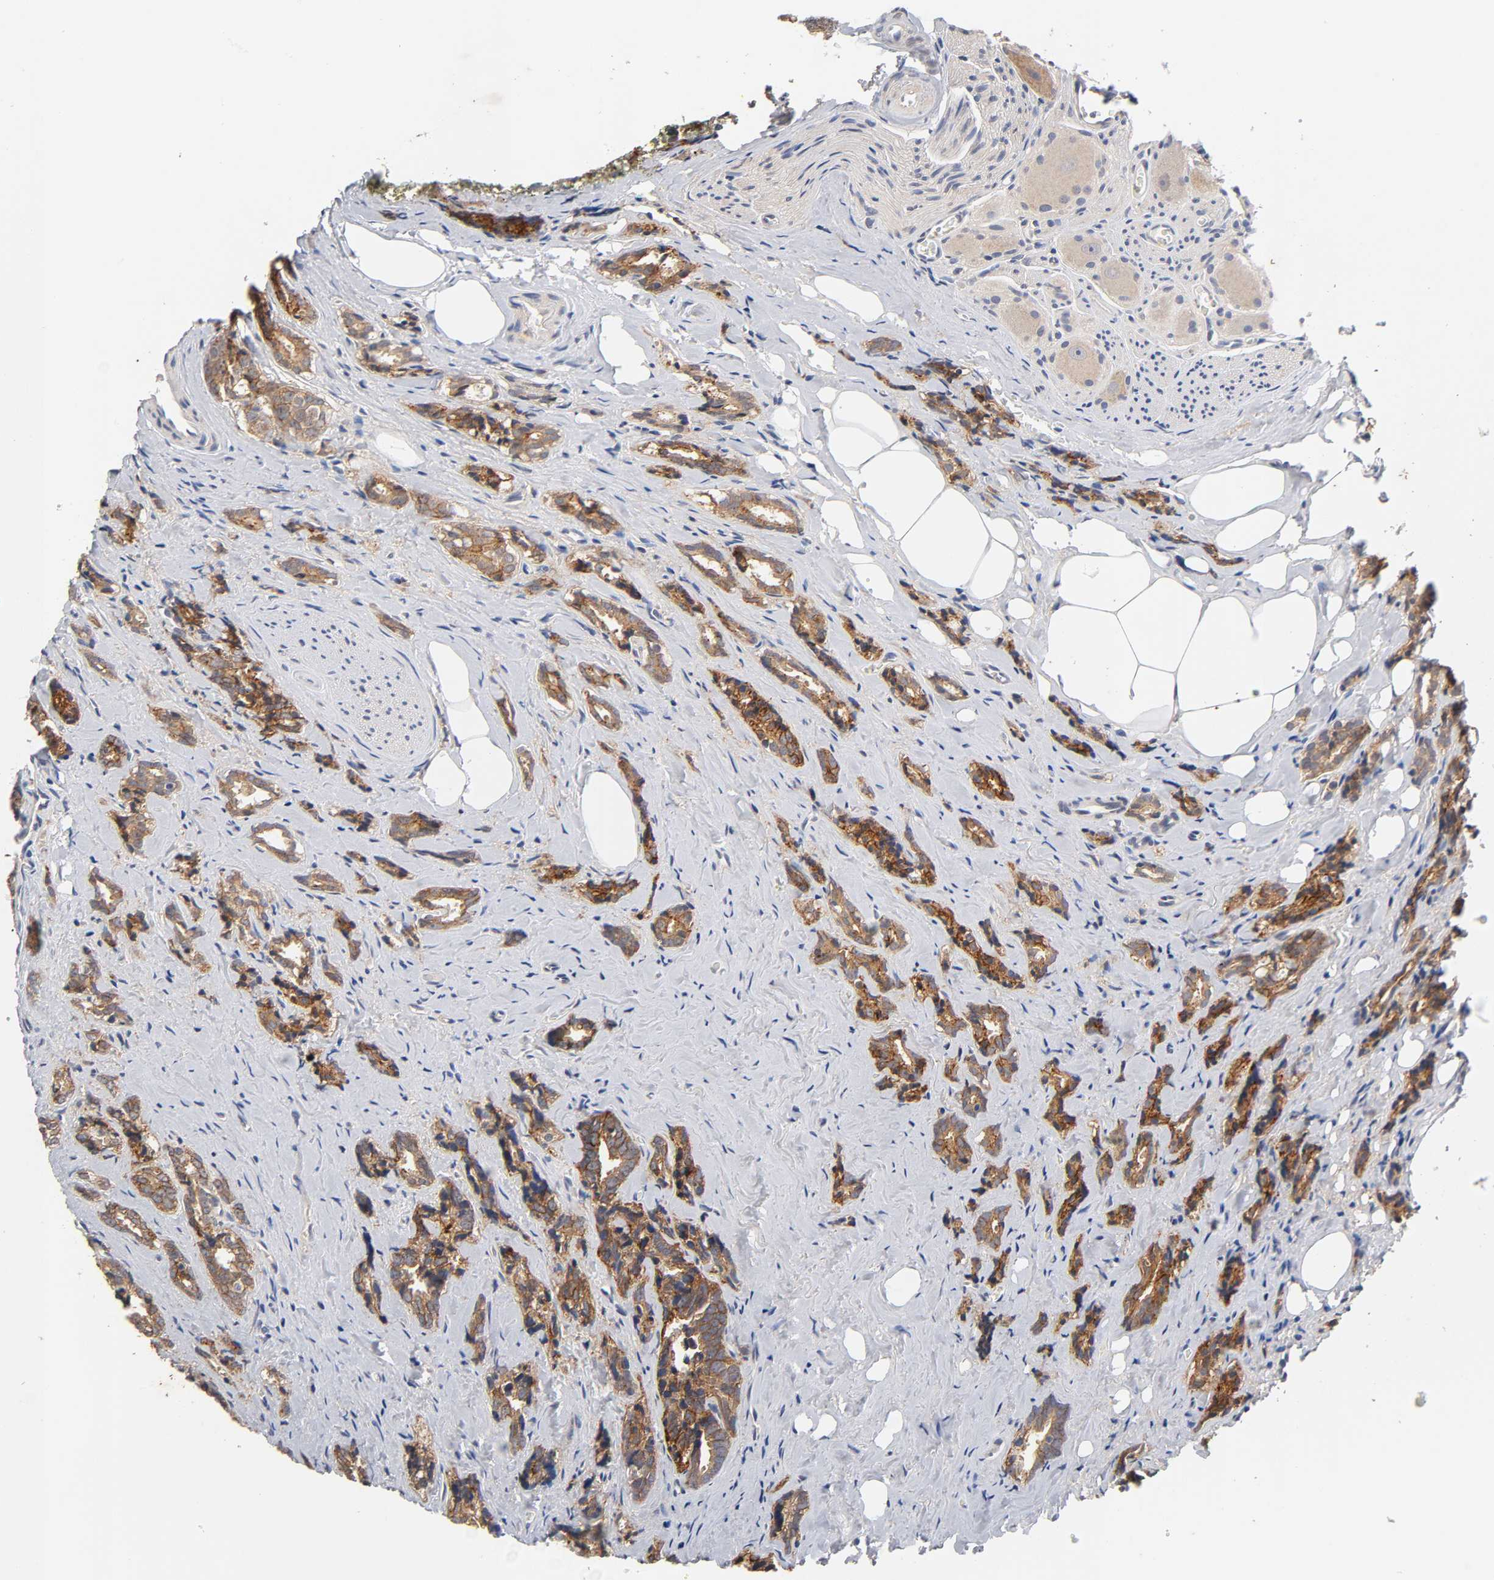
{"staining": {"intensity": "strong", "quantity": ">75%", "location": "cytoplasmic/membranous"}, "tissue": "prostate cancer", "cell_type": "Tumor cells", "image_type": "cancer", "snomed": [{"axis": "morphology", "description": "Adenocarcinoma, High grade"}, {"axis": "topography", "description": "Prostate"}], "caption": "Immunohistochemical staining of human prostate cancer (high-grade adenocarcinoma) exhibits high levels of strong cytoplasmic/membranous expression in about >75% of tumor cells.", "gene": "CXADR", "patient": {"sex": "male", "age": 67}}